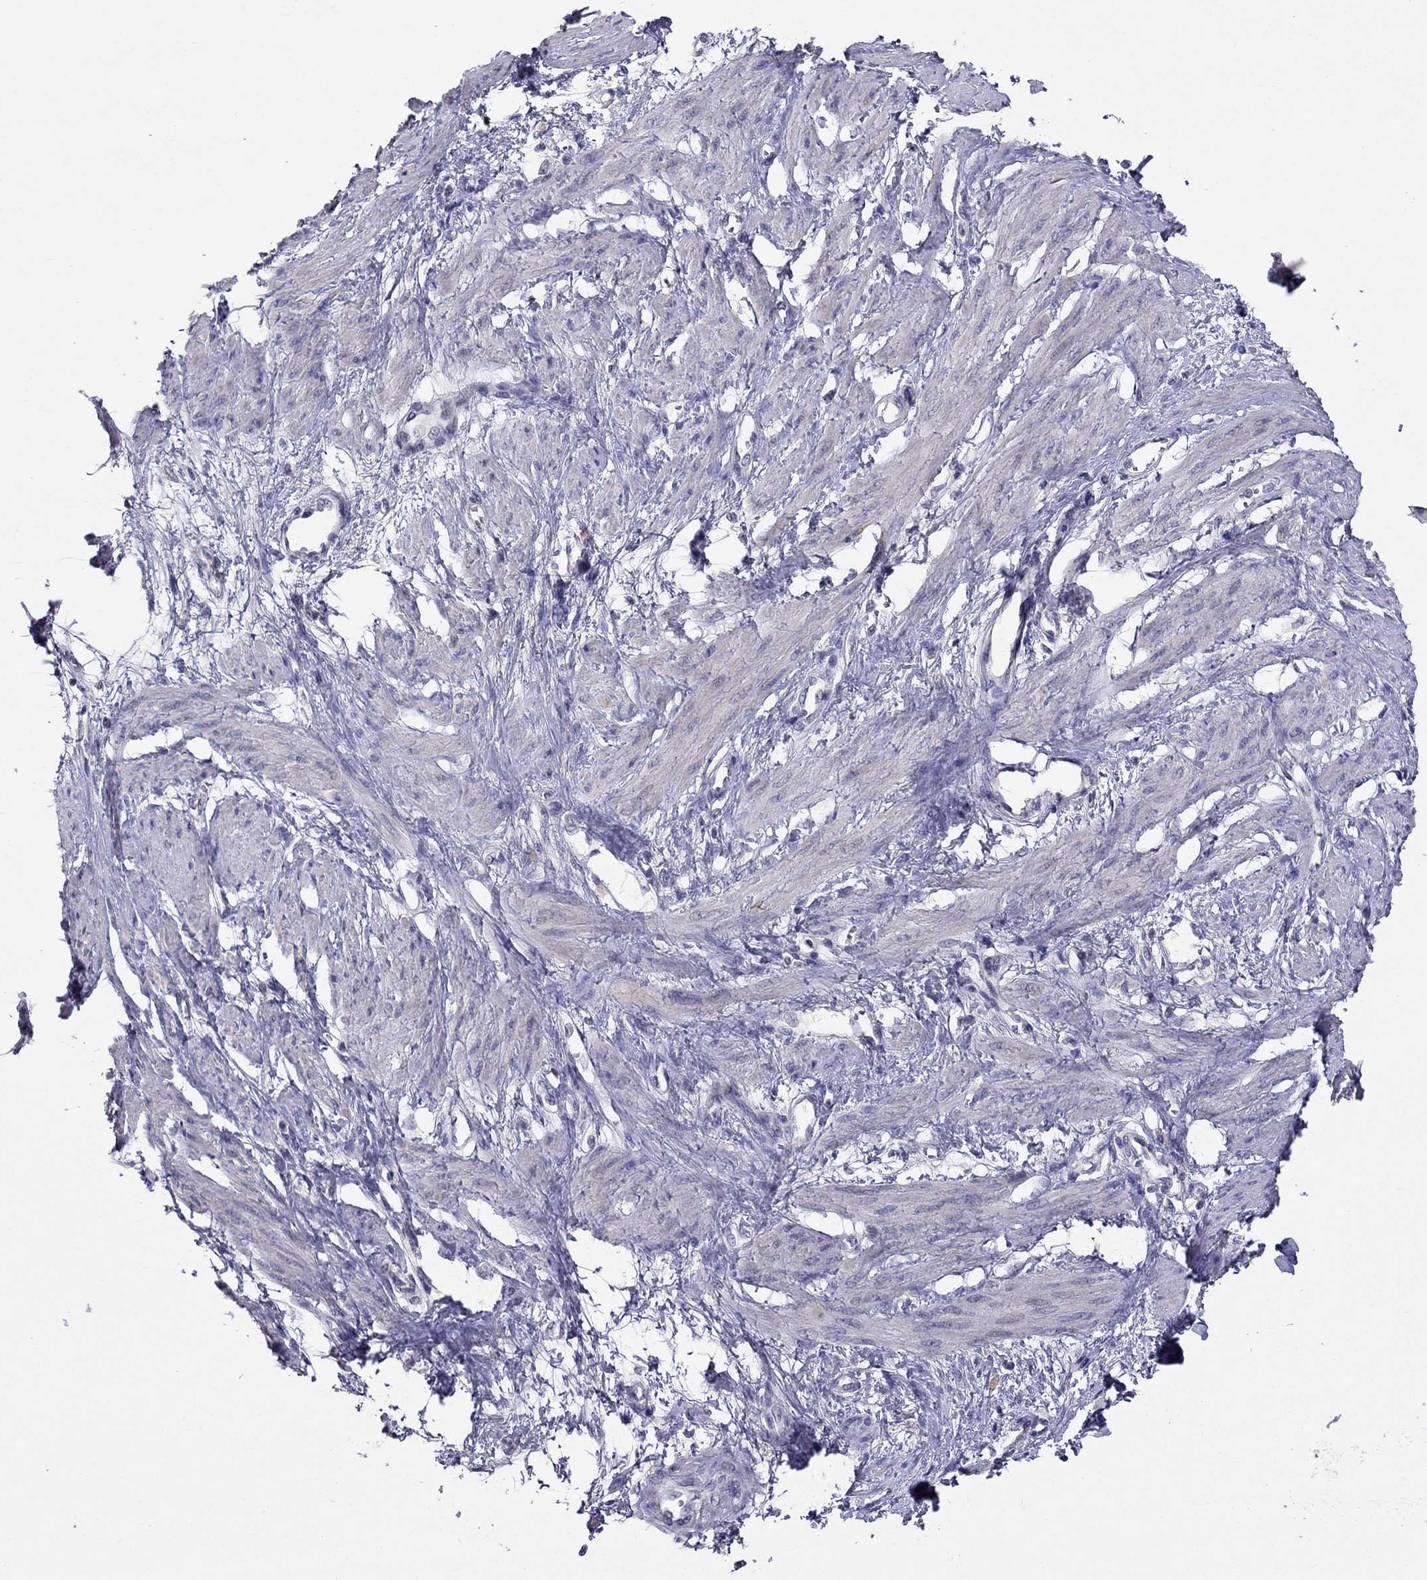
{"staining": {"intensity": "negative", "quantity": "none", "location": "none"}, "tissue": "smooth muscle", "cell_type": "Smooth muscle cells", "image_type": "normal", "snomed": [{"axis": "morphology", "description": "Normal tissue, NOS"}, {"axis": "topography", "description": "Smooth muscle"}, {"axis": "topography", "description": "Uterus"}], "caption": "Immunohistochemistry (IHC) image of normal smooth muscle: smooth muscle stained with DAB (3,3'-diaminobenzidine) reveals no significant protein positivity in smooth muscle cells. (DAB (3,3'-diaminobenzidine) IHC with hematoxylin counter stain).", "gene": "FST", "patient": {"sex": "female", "age": 39}}